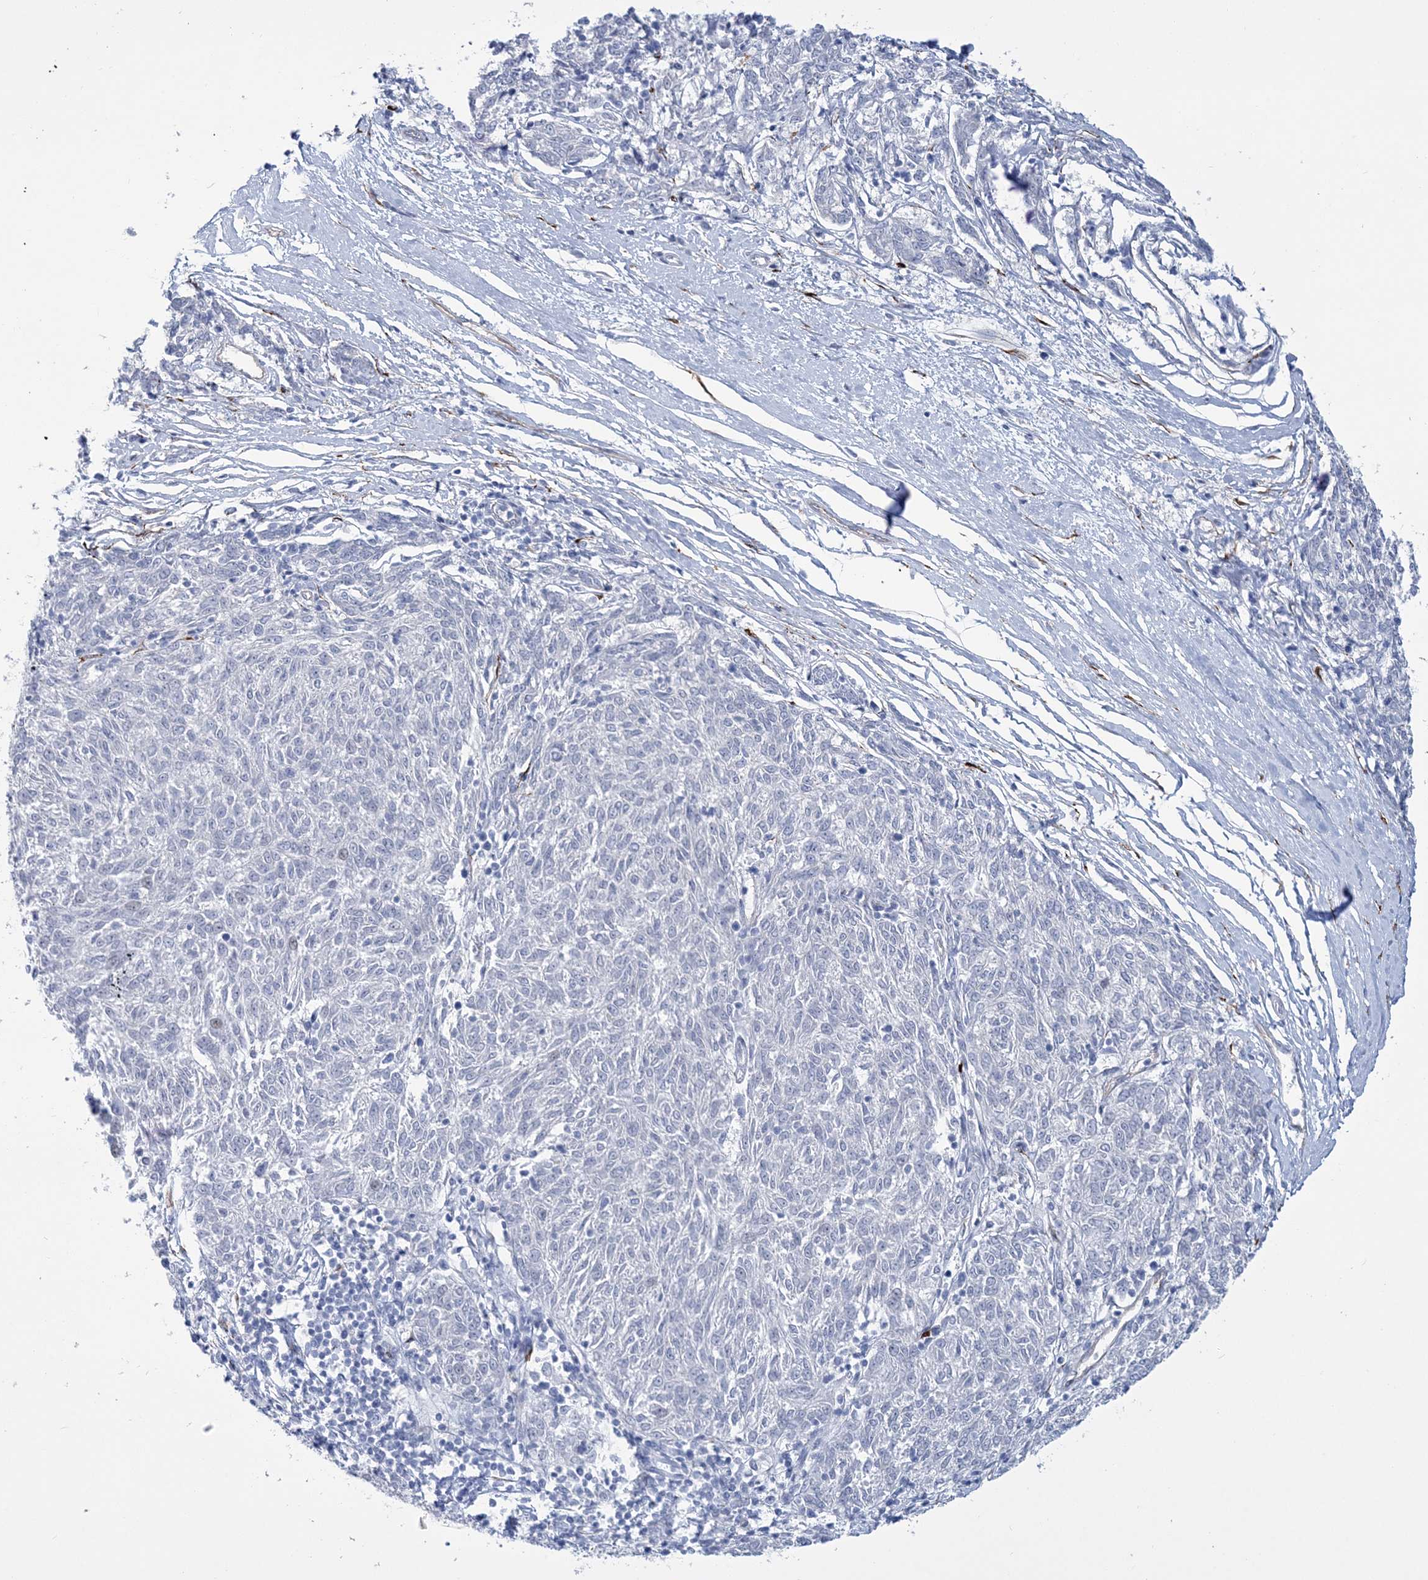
{"staining": {"intensity": "negative", "quantity": "none", "location": "none"}, "tissue": "melanoma", "cell_type": "Tumor cells", "image_type": "cancer", "snomed": [{"axis": "morphology", "description": "Malignant melanoma, NOS"}, {"axis": "topography", "description": "Skin"}], "caption": "Immunohistochemistry histopathology image of neoplastic tissue: melanoma stained with DAB reveals no significant protein staining in tumor cells.", "gene": "RAB11FIP5", "patient": {"sex": "female", "age": 72}}